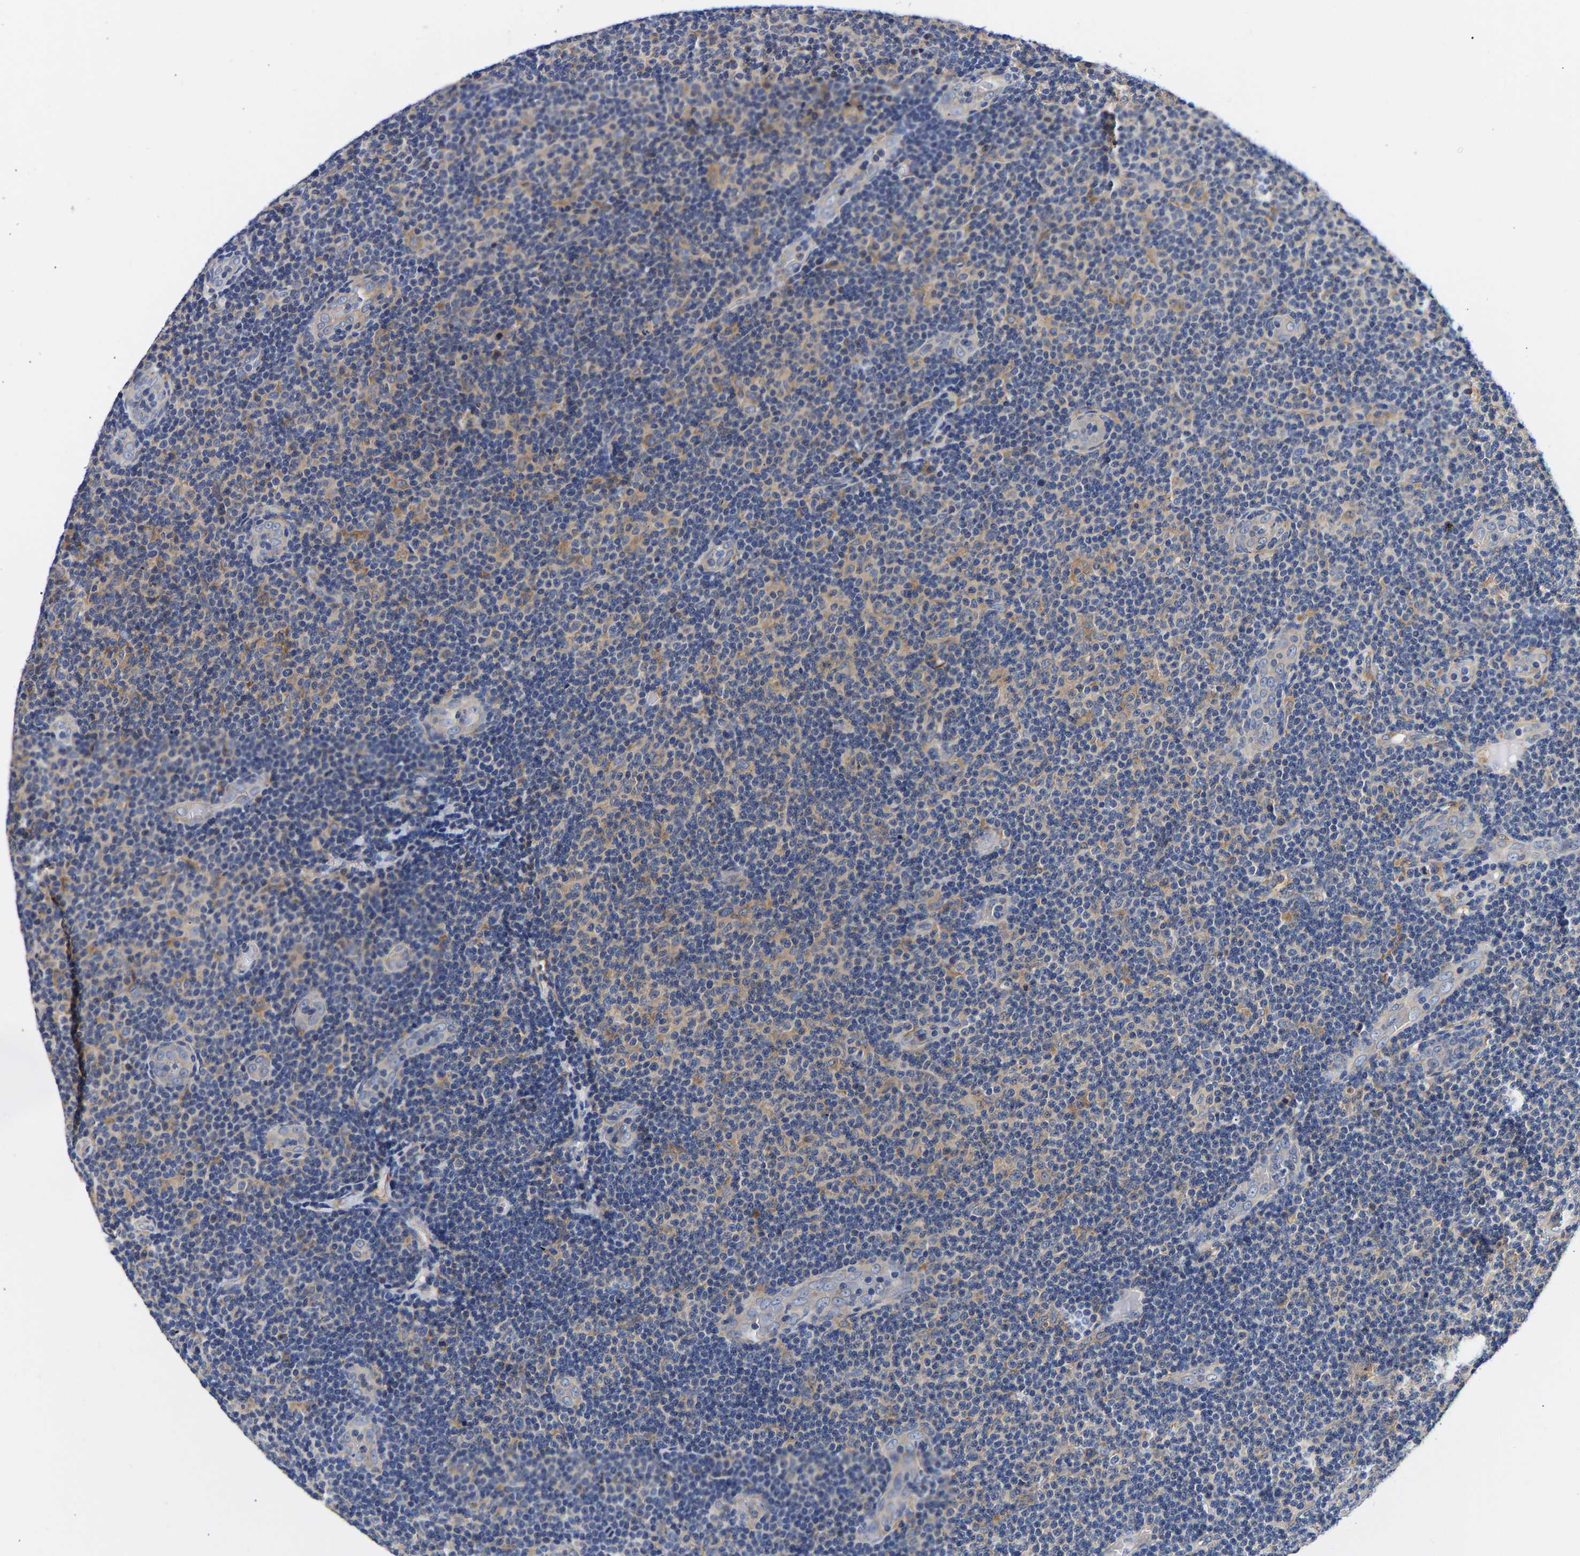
{"staining": {"intensity": "negative", "quantity": "none", "location": "none"}, "tissue": "lymphoma", "cell_type": "Tumor cells", "image_type": "cancer", "snomed": [{"axis": "morphology", "description": "Malignant lymphoma, non-Hodgkin's type, Low grade"}, {"axis": "topography", "description": "Lymph node"}], "caption": "This micrograph is of lymphoma stained with immunohistochemistry to label a protein in brown with the nuclei are counter-stained blue. There is no staining in tumor cells.", "gene": "CCDC6", "patient": {"sex": "male", "age": 83}}